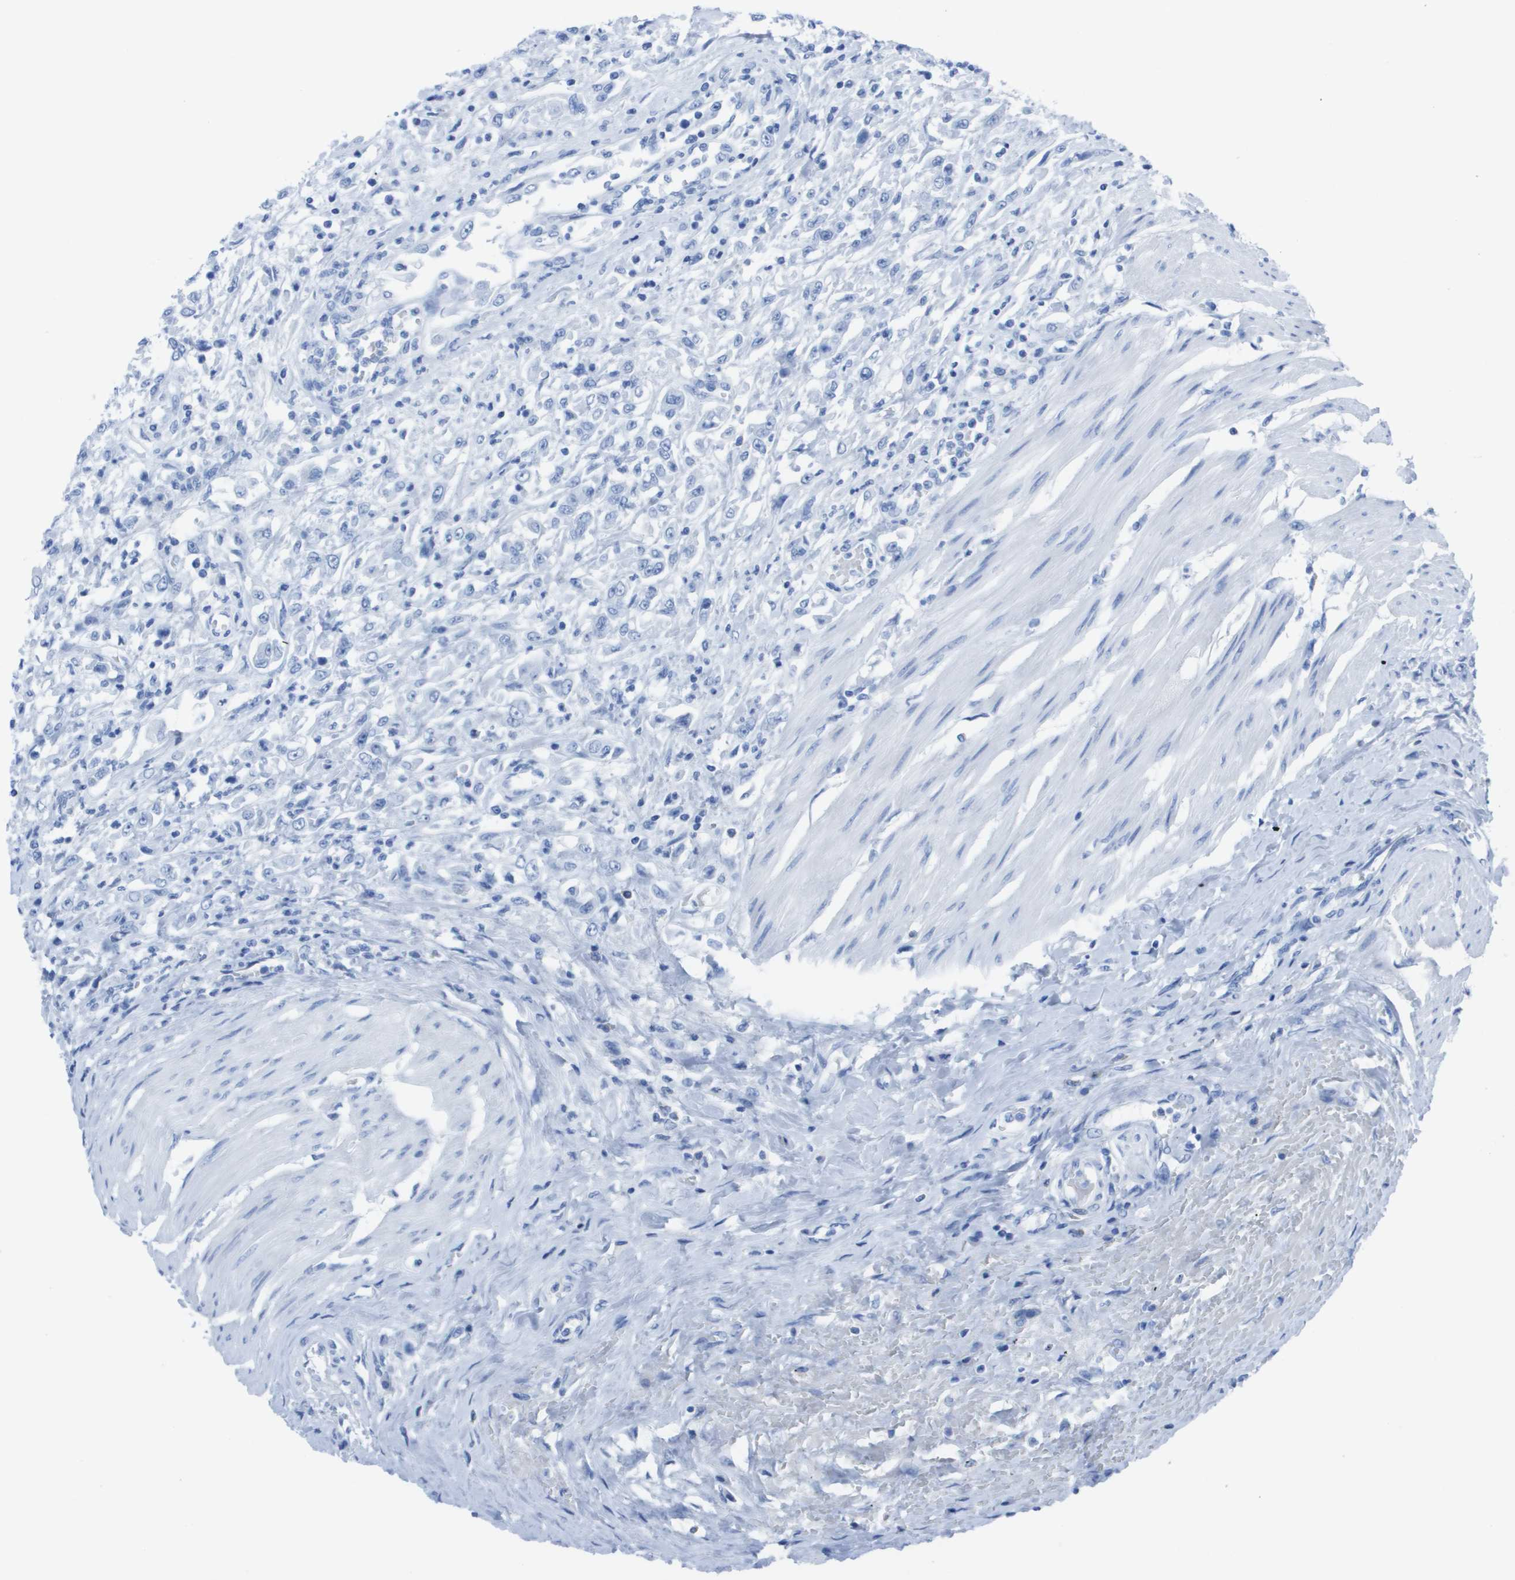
{"staining": {"intensity": "negative", "quantity": "none", "location": "none"}, "tissue": "urothelial cancer", "cell_type": "Tumor cells", "image_type": "cancer", "snomed": [{"axis": "morphology", "description": "Urothelial carcinoma, High grade"}, {"axis": "topography", "description": "Urinary bladder"}], "caption": "Human urothelial cancer stained for a protein using IHC demonstrates no staining in tumor cells.", "gene": "KCNA3", "patient": {"sex": "male", "age": 46}}